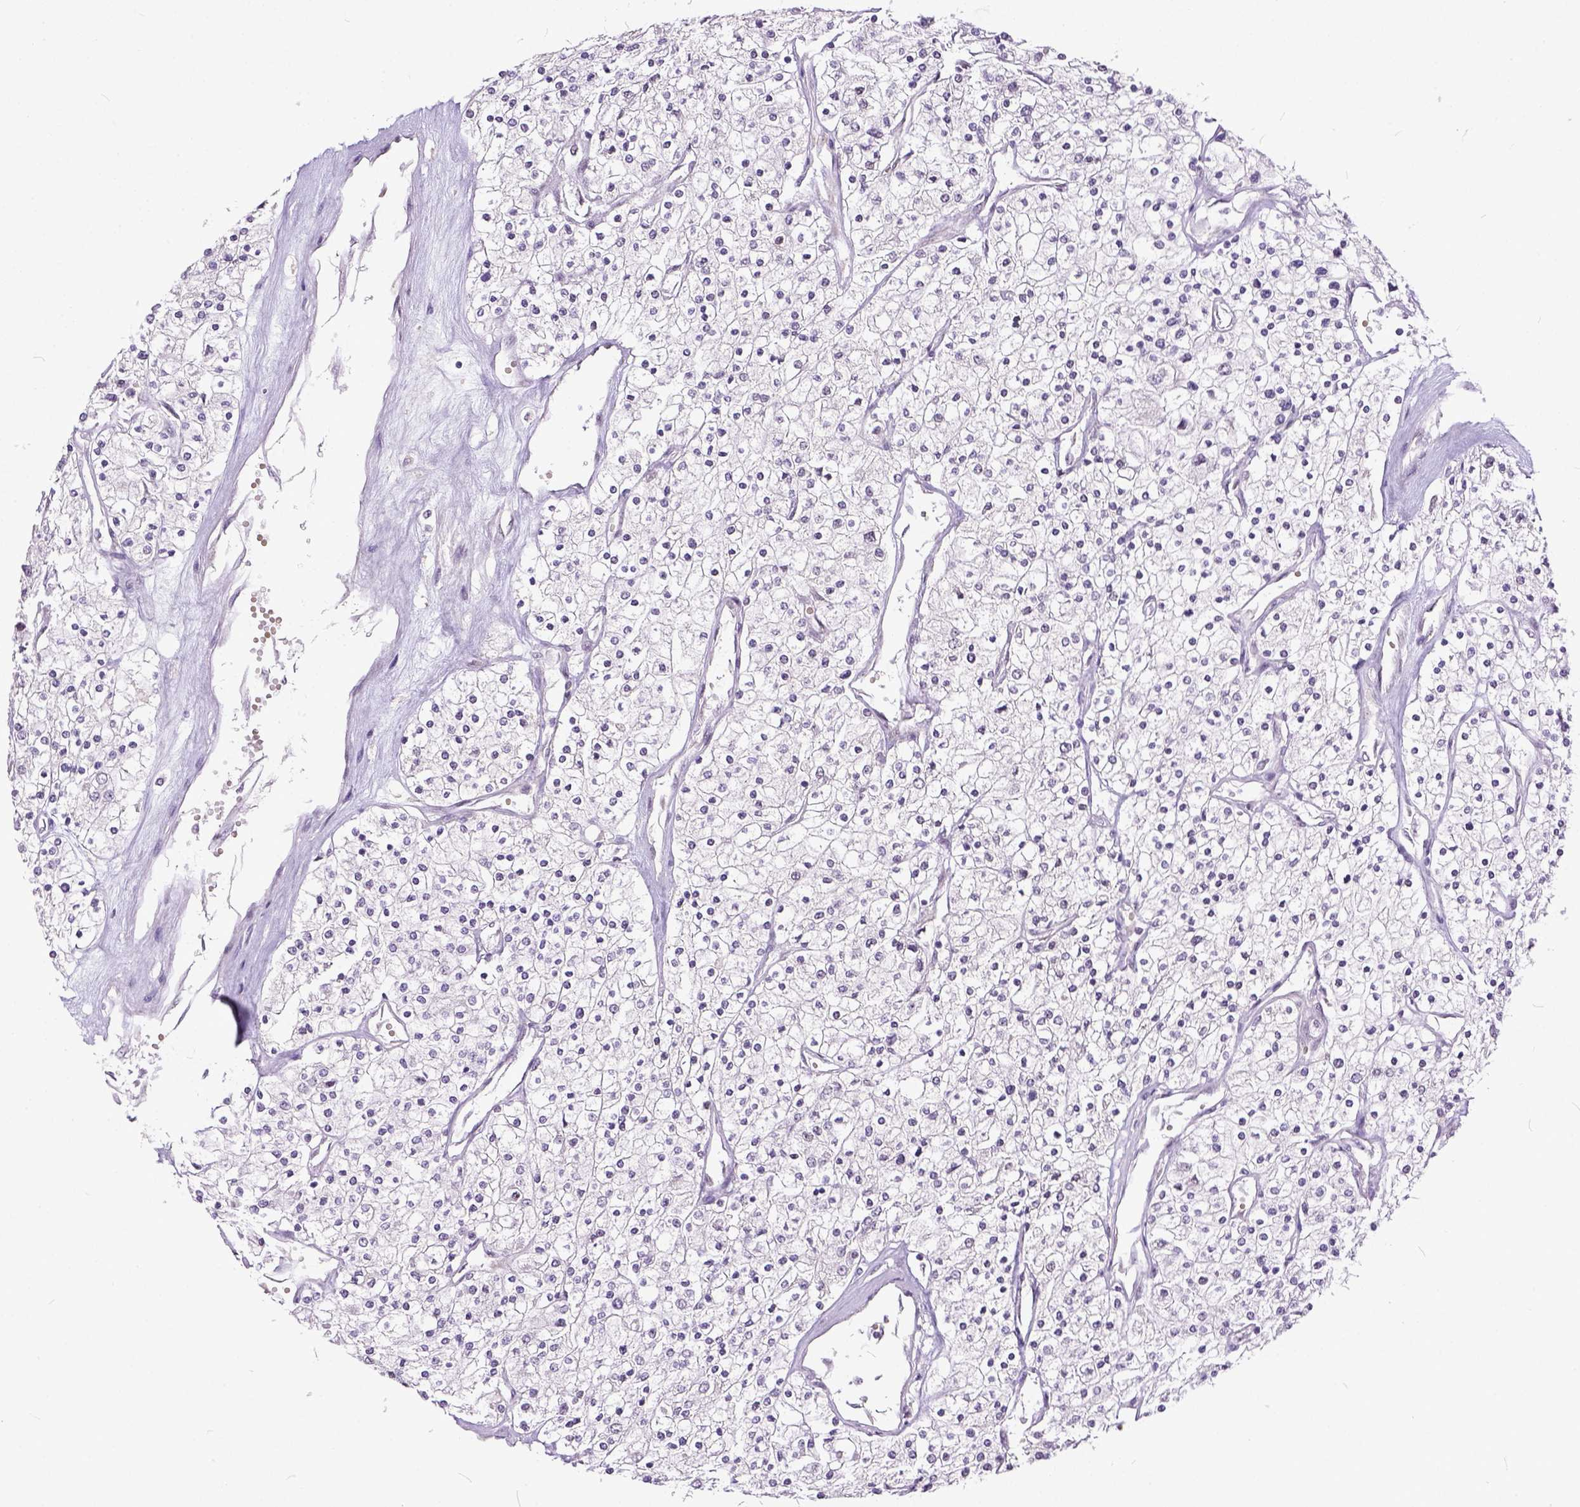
{"staining": {"intensity": "negative", "quantity": "none", "location": "none"}, "tissue": "renal cancer", "cell_type": "Tumor cells", "image_type": "cancer", "snomed": [{"axis": "morphology", "description": "Adenocarcinoma, NOS"}, {"axis": "topography", "description": "Kidney"}], "caption": "The histopathology image demonstrates no staining of tumor cells in renal cancer.", "gene": "ERCC1", "patient": {"sex": "male", "age": 80}}